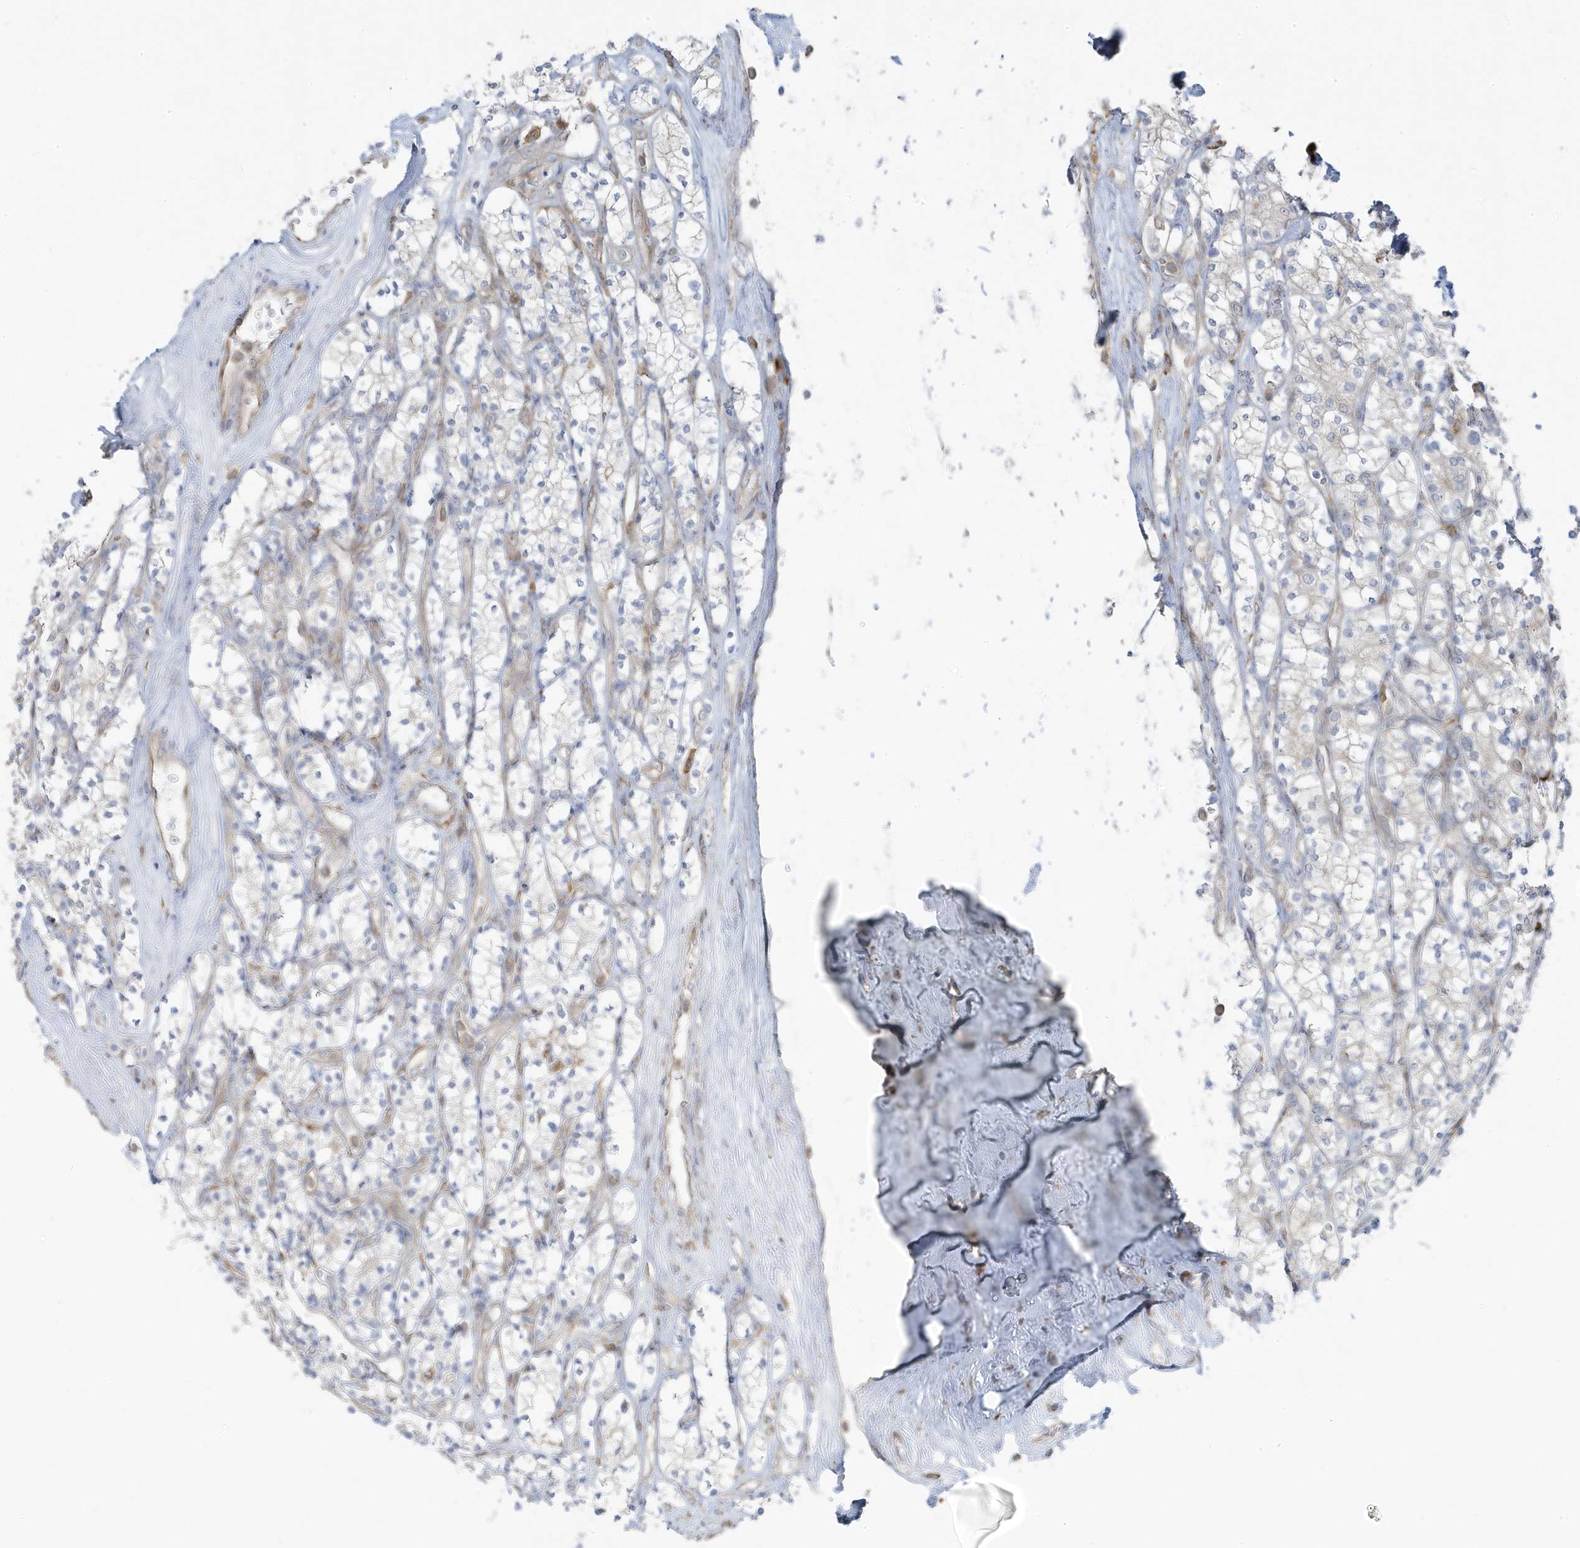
{"staining": {"intensity": "negative", "quantity": "none", "location": "none"}, "tissue": "renal cancer", "cell_type": "Tumor cells", "image_type": "cancer", "snomed": [{"axis": "morphology", "description": "Adenocarcinoma, NOS"}, {"axis": "topography", "description": "Kidney"}], "caption": "Immunohistochemistry (IHC) photomicrograph of neoplastic tissue: human renal cancer (adenocarcinoma) stained with DAB (3,3'-diaminobenzidine) shows no significant protein positivity in tumor cells.", "gene": "ZNF654", "patient": {"sex": "male", "age": 77}}